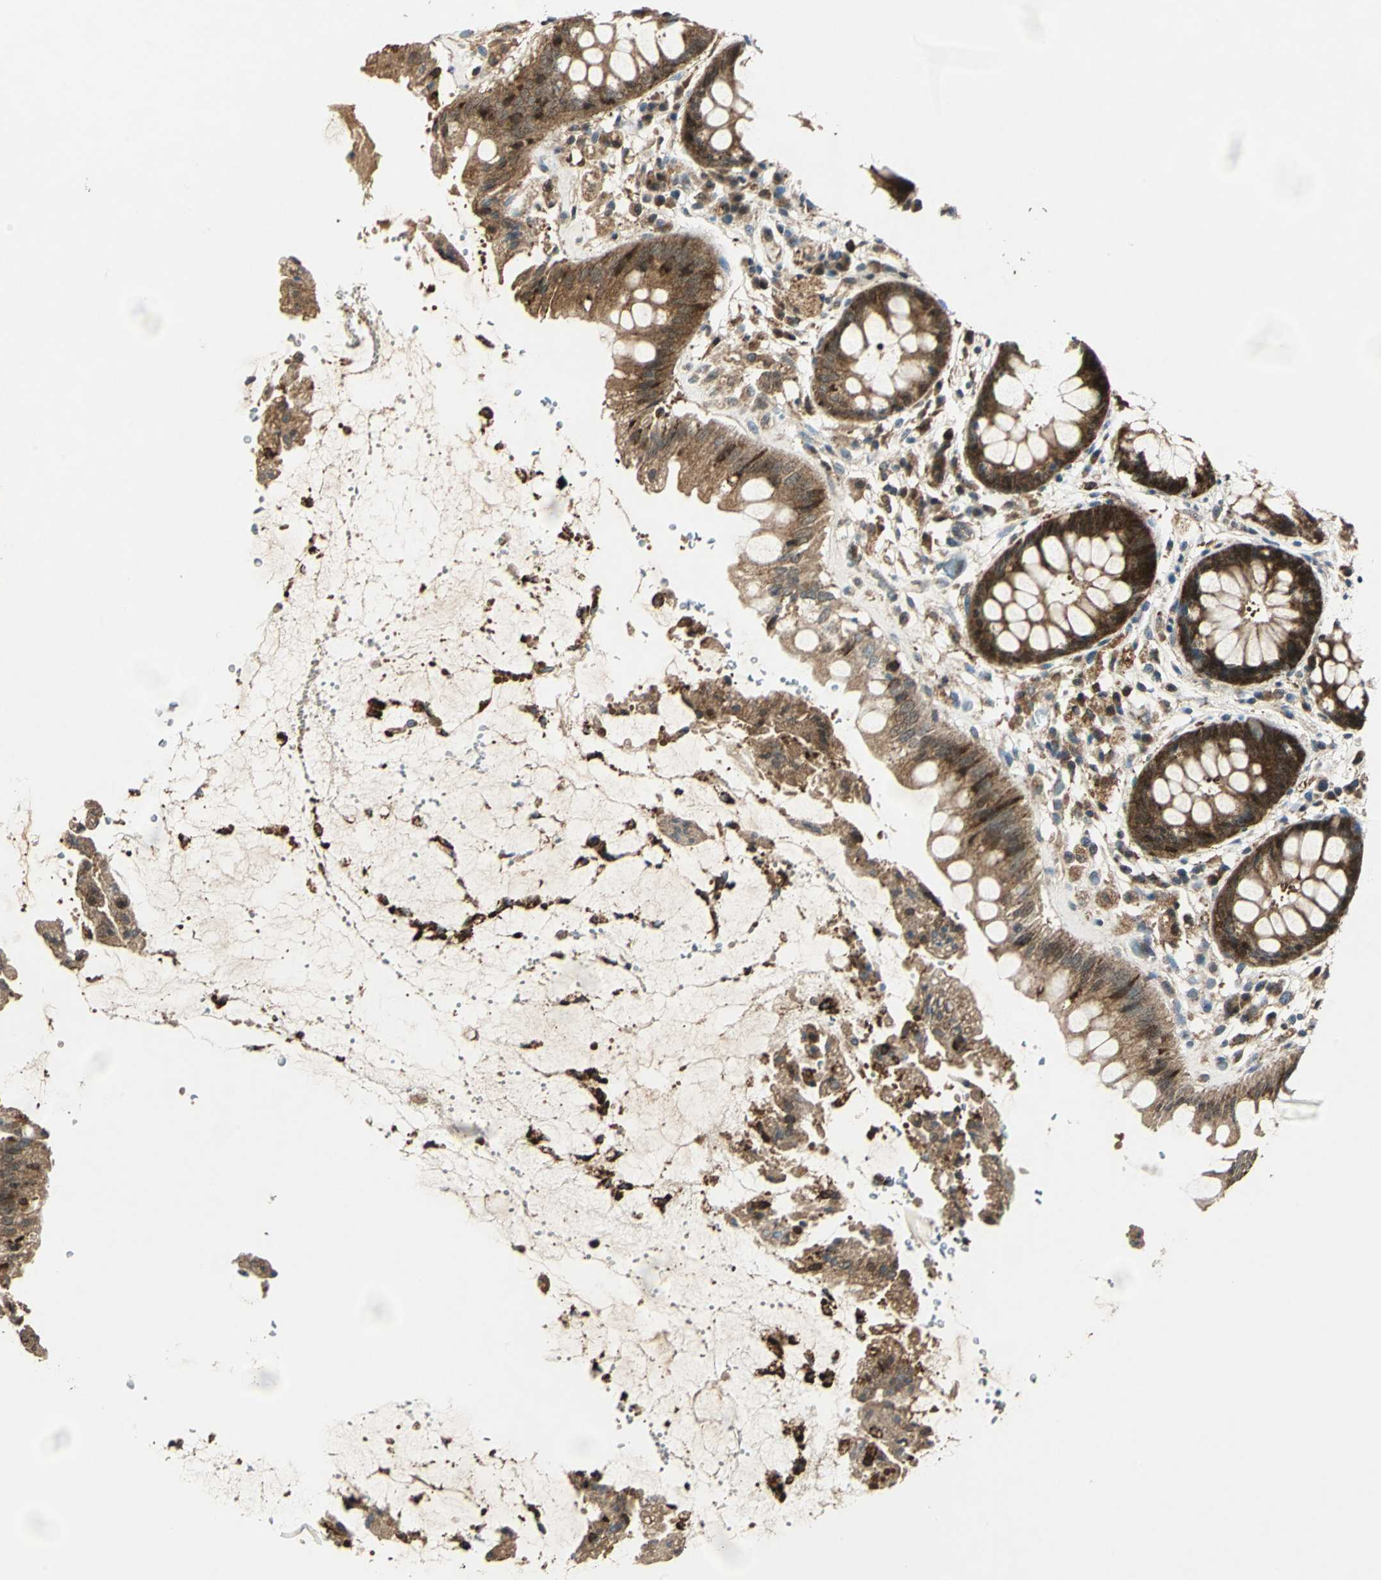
{"staining": {"intensity": "strong", "quantity": ">75%", "location": "cytoplasmic/membranous"}, "tissue": "rectum", "cell_type": "Glandular cells", "image_type": "normal", "snomed": [{"axis": "morphology", "description": "Normal tissue, NOS"}, {"axis": "topography", "description": "Rectum"}], "caption": "Protein expression analysis of unremarkable human rectum reveals strong cytoplasmic/membranous positivity in approximately >75% of glandular cells. (DAB (3,3'-diaminobenzidine) = brown stain, brightfield microscopy at high magnification).", "gene": "AHSA1", "patient": {"sex": "female", "age": 46}}